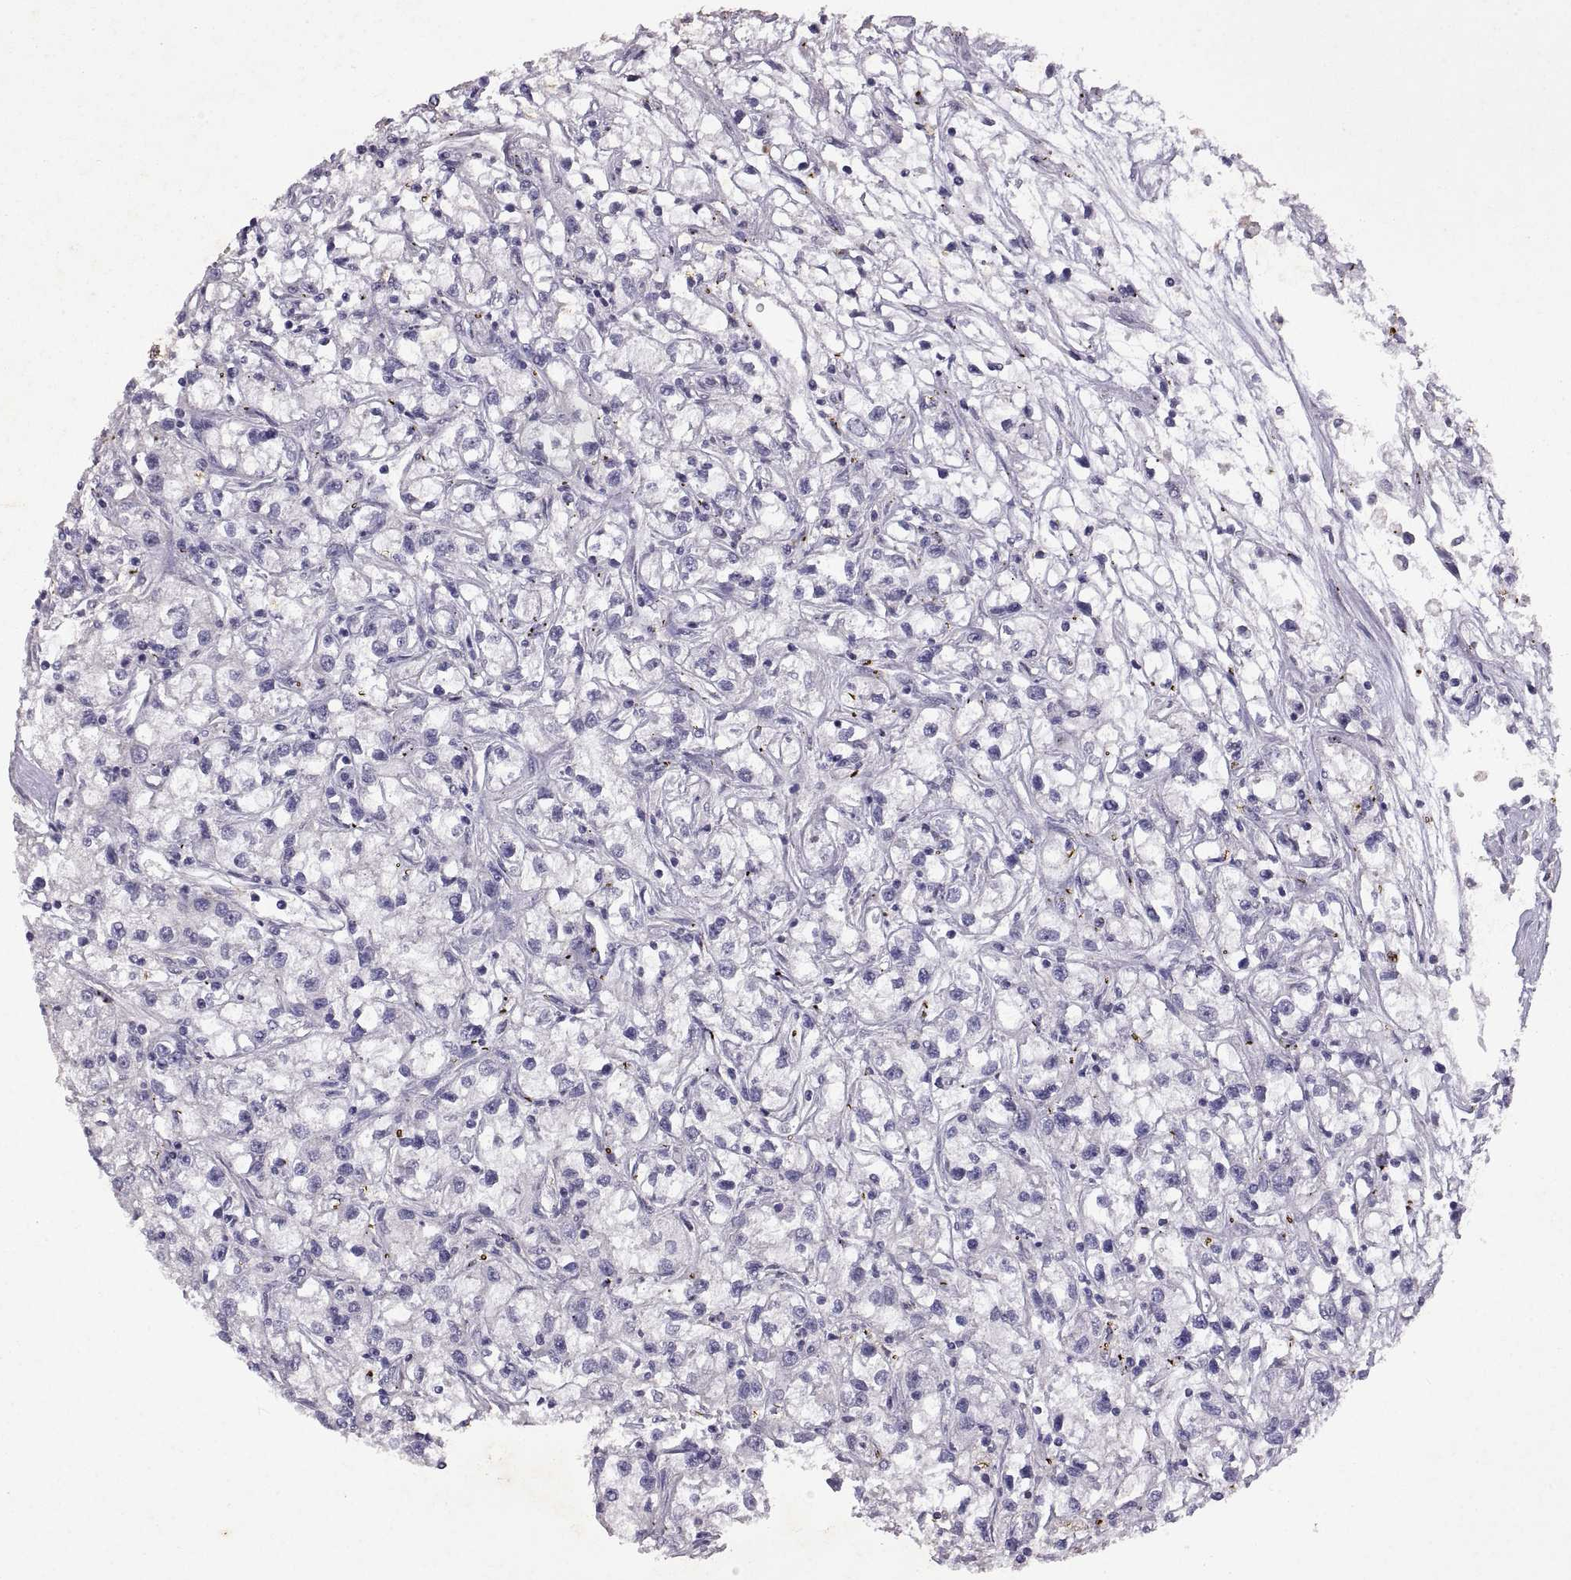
{"staining": {"intensity": "negative", "quantity": "none", "location": "none"}, "tissue": "renal cancer", "cell_type": "Tumor cells", "image_type": "cancer", "snomed": [{"axis": "morphology", "description": "Adenocarcinoma, NOS"}, {"axis": "topography", "description": "Kidney"}], "caption": "High power microscopy histopathology image of an immunohistochemistry (IHC) histopathology image of adenocarcinoma (renal), revealing no significant staining in tumor cells.", "gene": "DEFB136", "patient": {"sex": "female", "age": 59}}